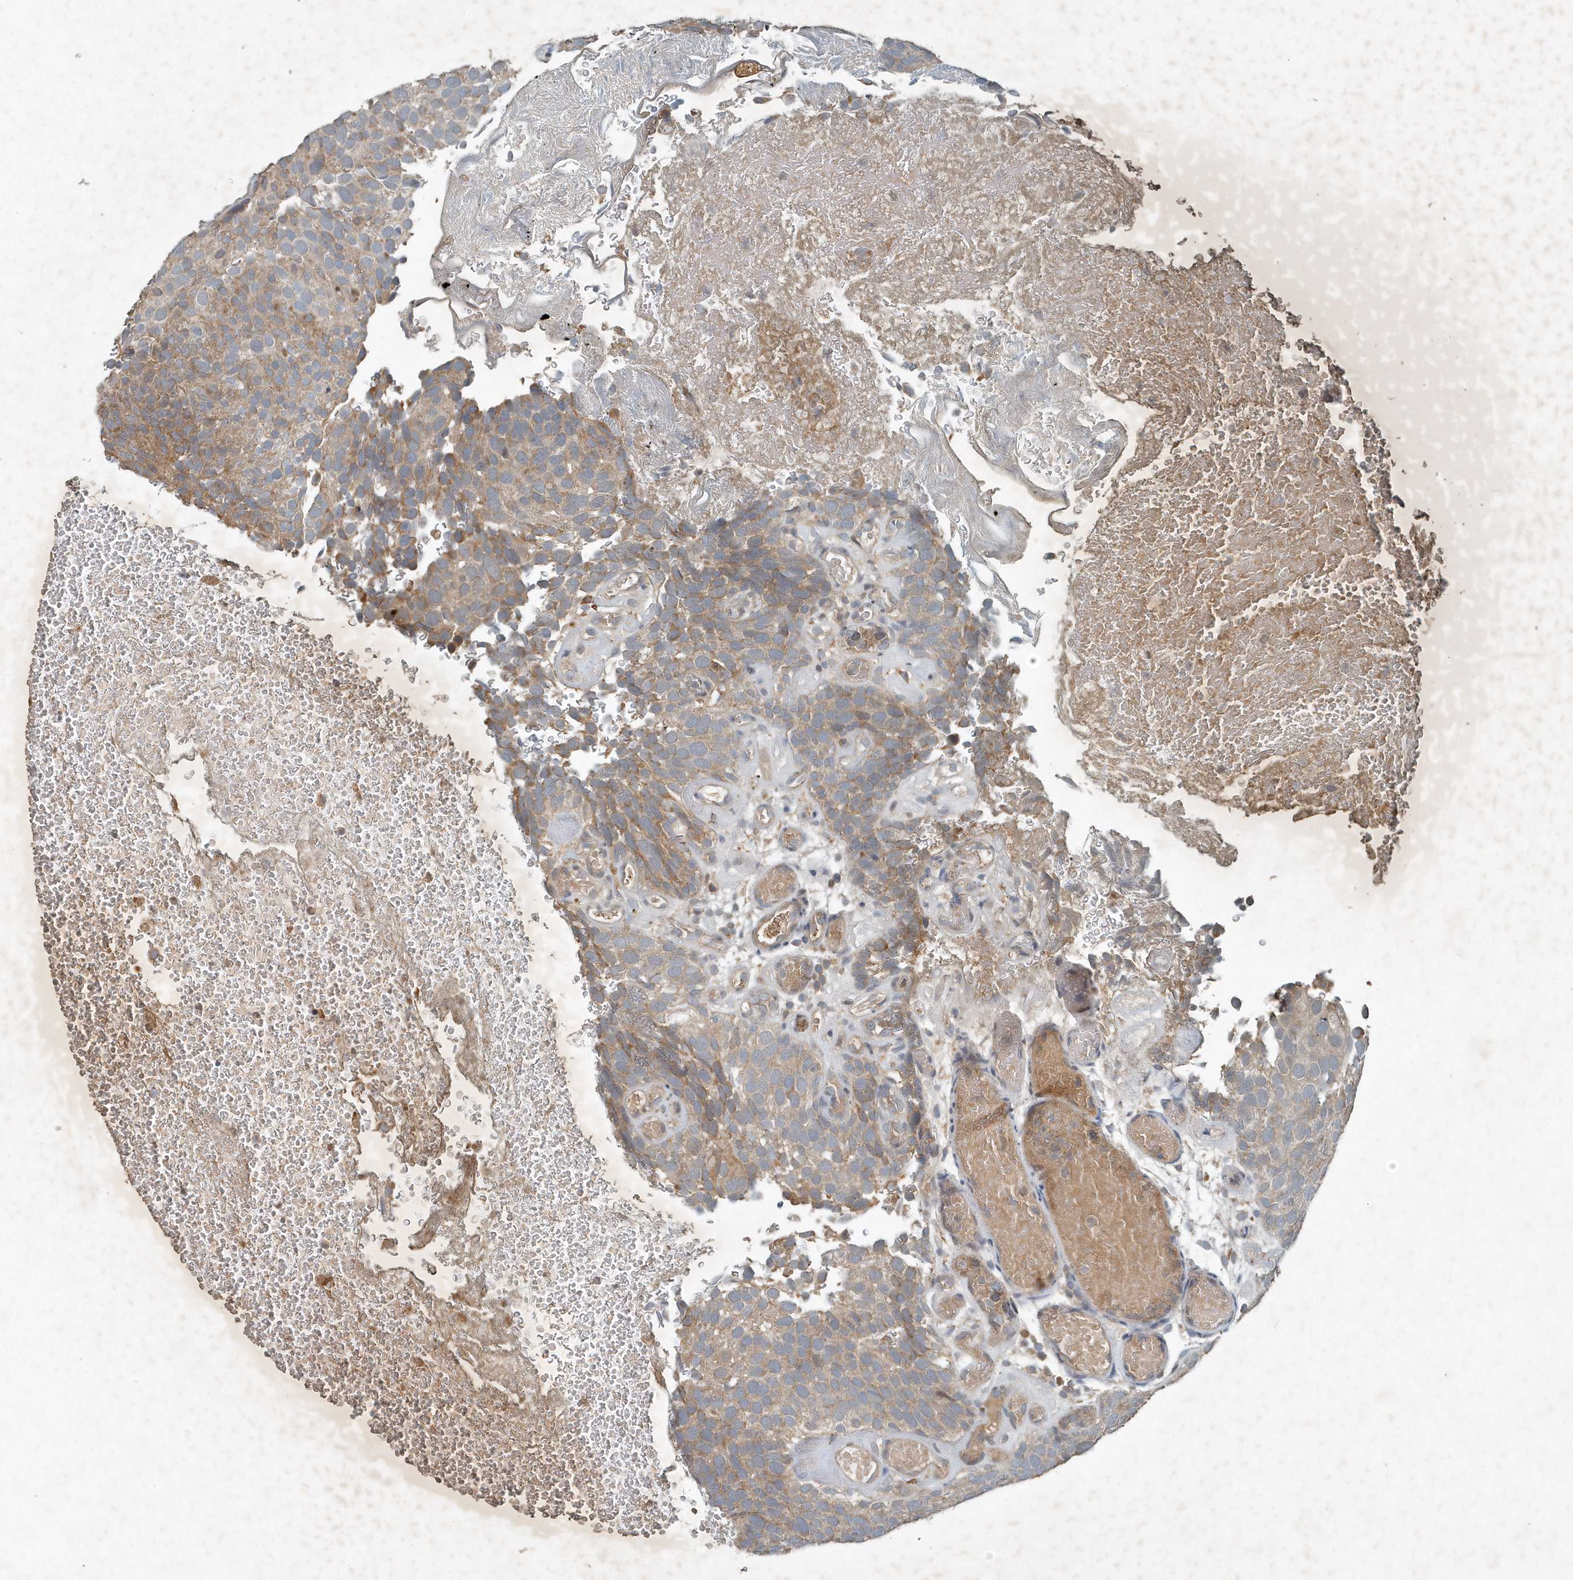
{"staining": {"intensity": "weak", "quantity": "25%-75%", "location": "cytoplasmic/membranous"}, "tissue": "urothelial cancer", "cell_type": "Tumor cells", "image_type": "cancer", "snomed": [{"axis": "morphology", "description": "Urothelial carcinoma, Low grade"}, {"axis": "topography", "description": "Urinary bladder"}], "caption": "Human urothelial cancer stained with a brown dye displays weak cytoplasmic/membranous positive positivity in about 25%-75% of tumor cells.", "gene": "SCFD2", "patient": {"sex": "male", "age": 78}}